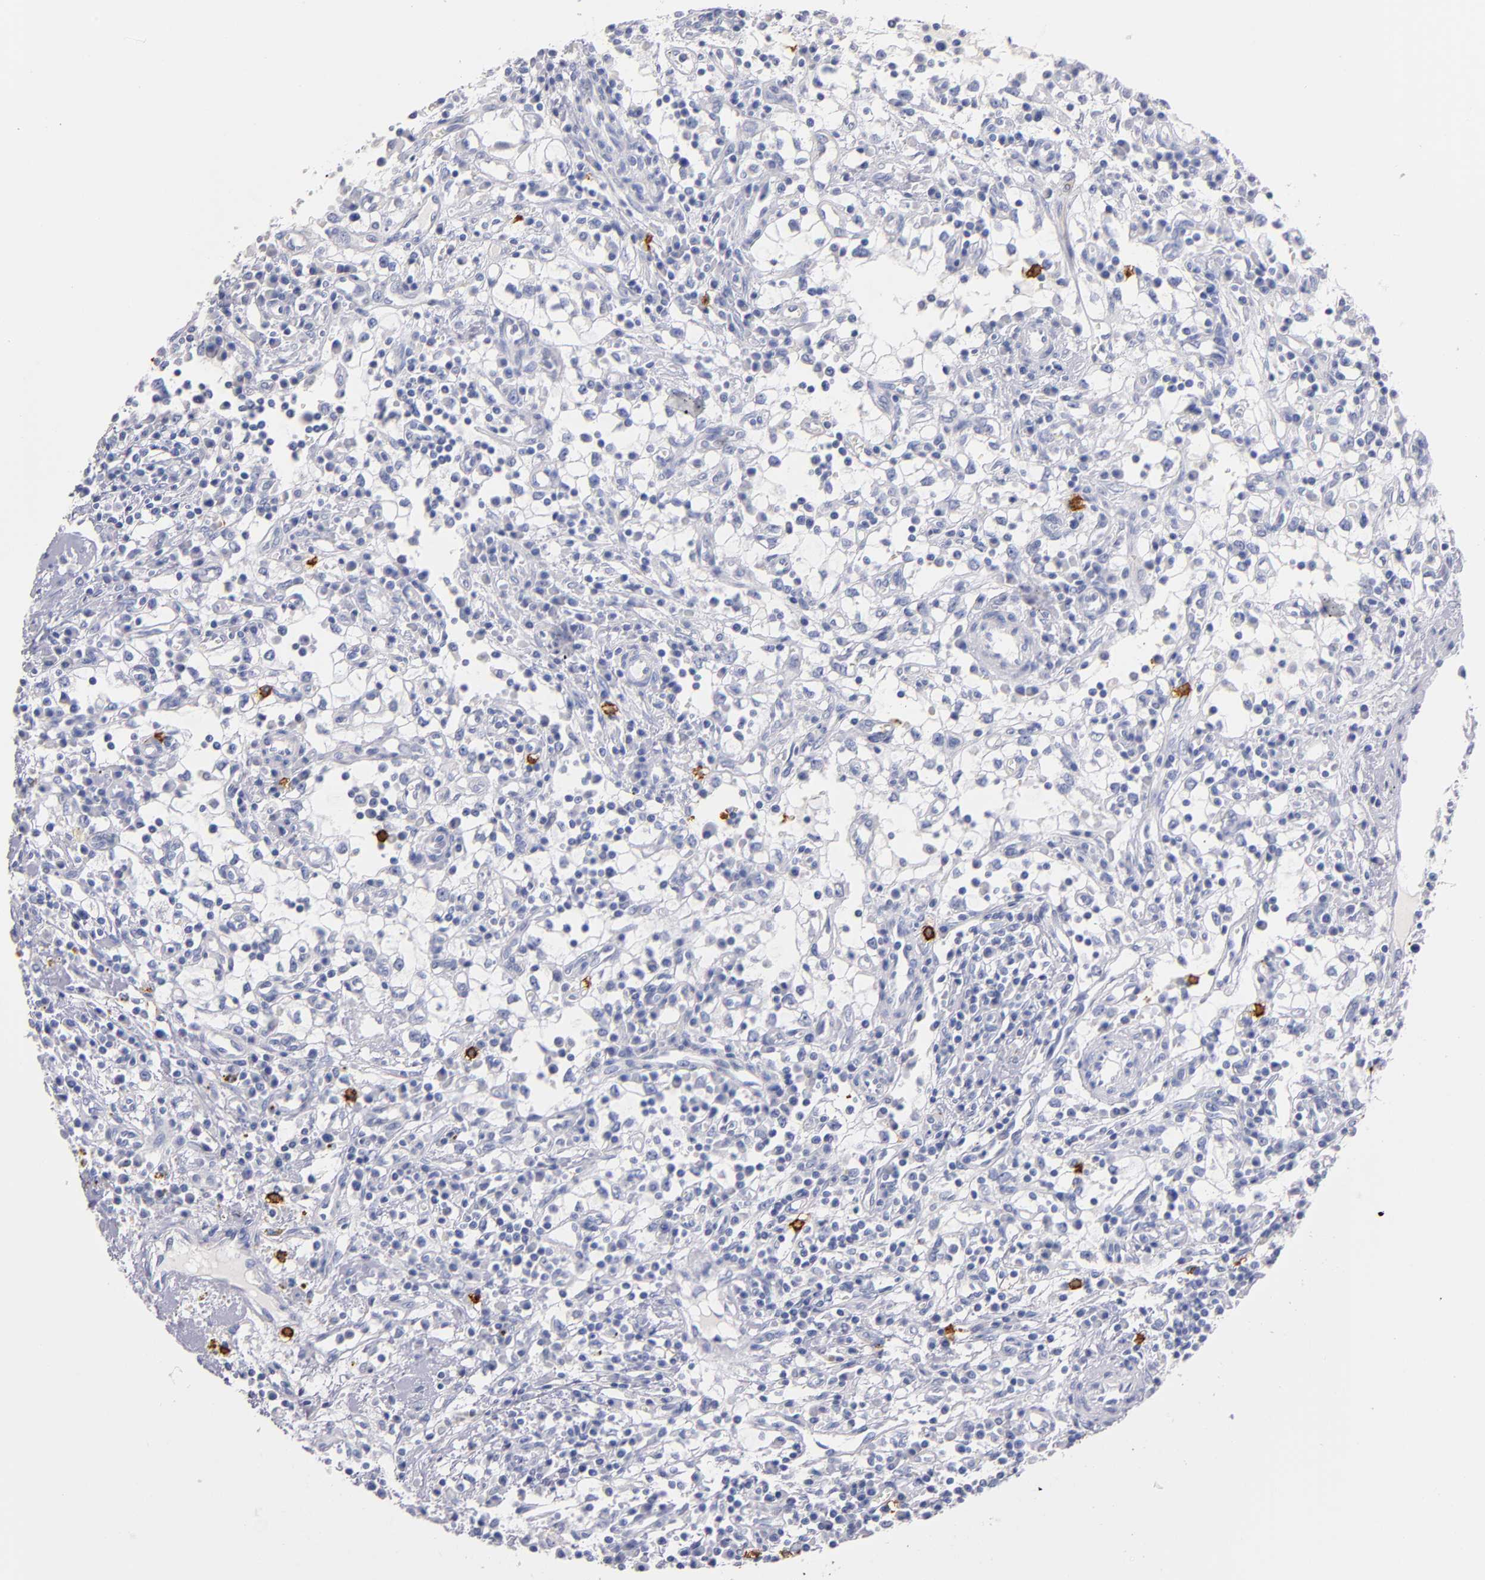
{"staining": {"intensity": "negative", "quantity": "none", "location": "none"}, "tissue": "renal cancer", "cell_type": "Tumor cells", "image_type": "cancer", "snomed": [{"axis": "morphology", "description": "Adenocarcinoma, NOS"}, {"axis": "topography", "description": "Kidney"}], "caption": "Immunohistochemistry histopathology image of human adenocarcinoma (renal) stained for a protein (brown), which displays no expression in tumor cells.", "gene": "KIT", "patient": {"sex": "male", "age": 82}}